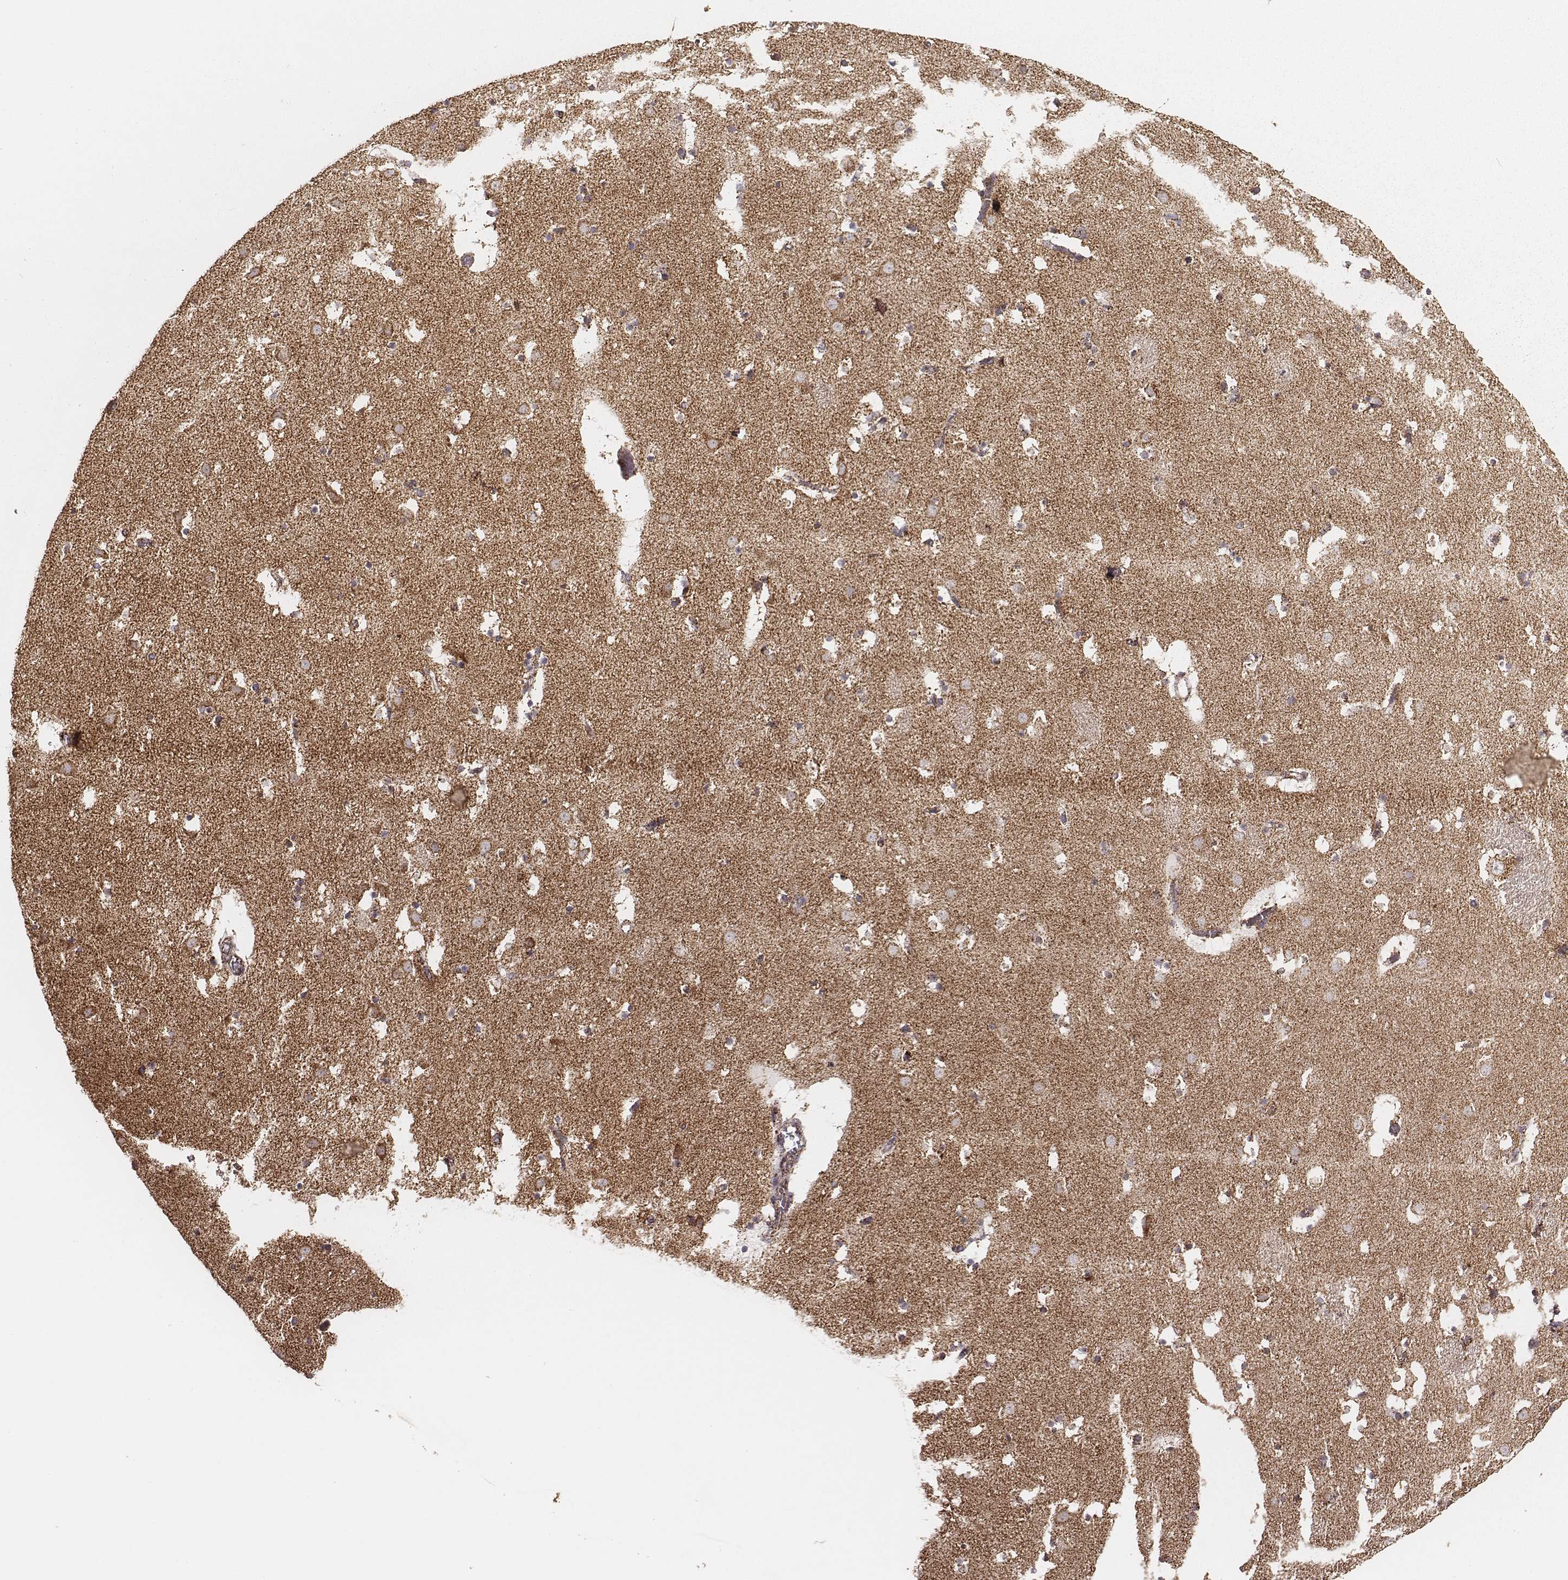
{"staining": {"intensity": "strong", "quantity": ">75%", "location": "cytoplasmic/membranous"}, "tissue": "caudate", "cell_type": "Glial cells", "image_type": "normal", "snomed": [{"axis": "morphology", "description": "Normal tissue, NOS"}, {"axis": "topography", "description": "Lateral ventricle wall"}], "caption": "Normal caudate shows strong cytoplasmic/membranous expression in approximately >75% of glial cells, visualized by immunohistochemistry. (brown staining indicates protein expression, while blue staining denotes nuclei).", "gene": "TUFM", "patient": {"sex": "female", "age": 42}}